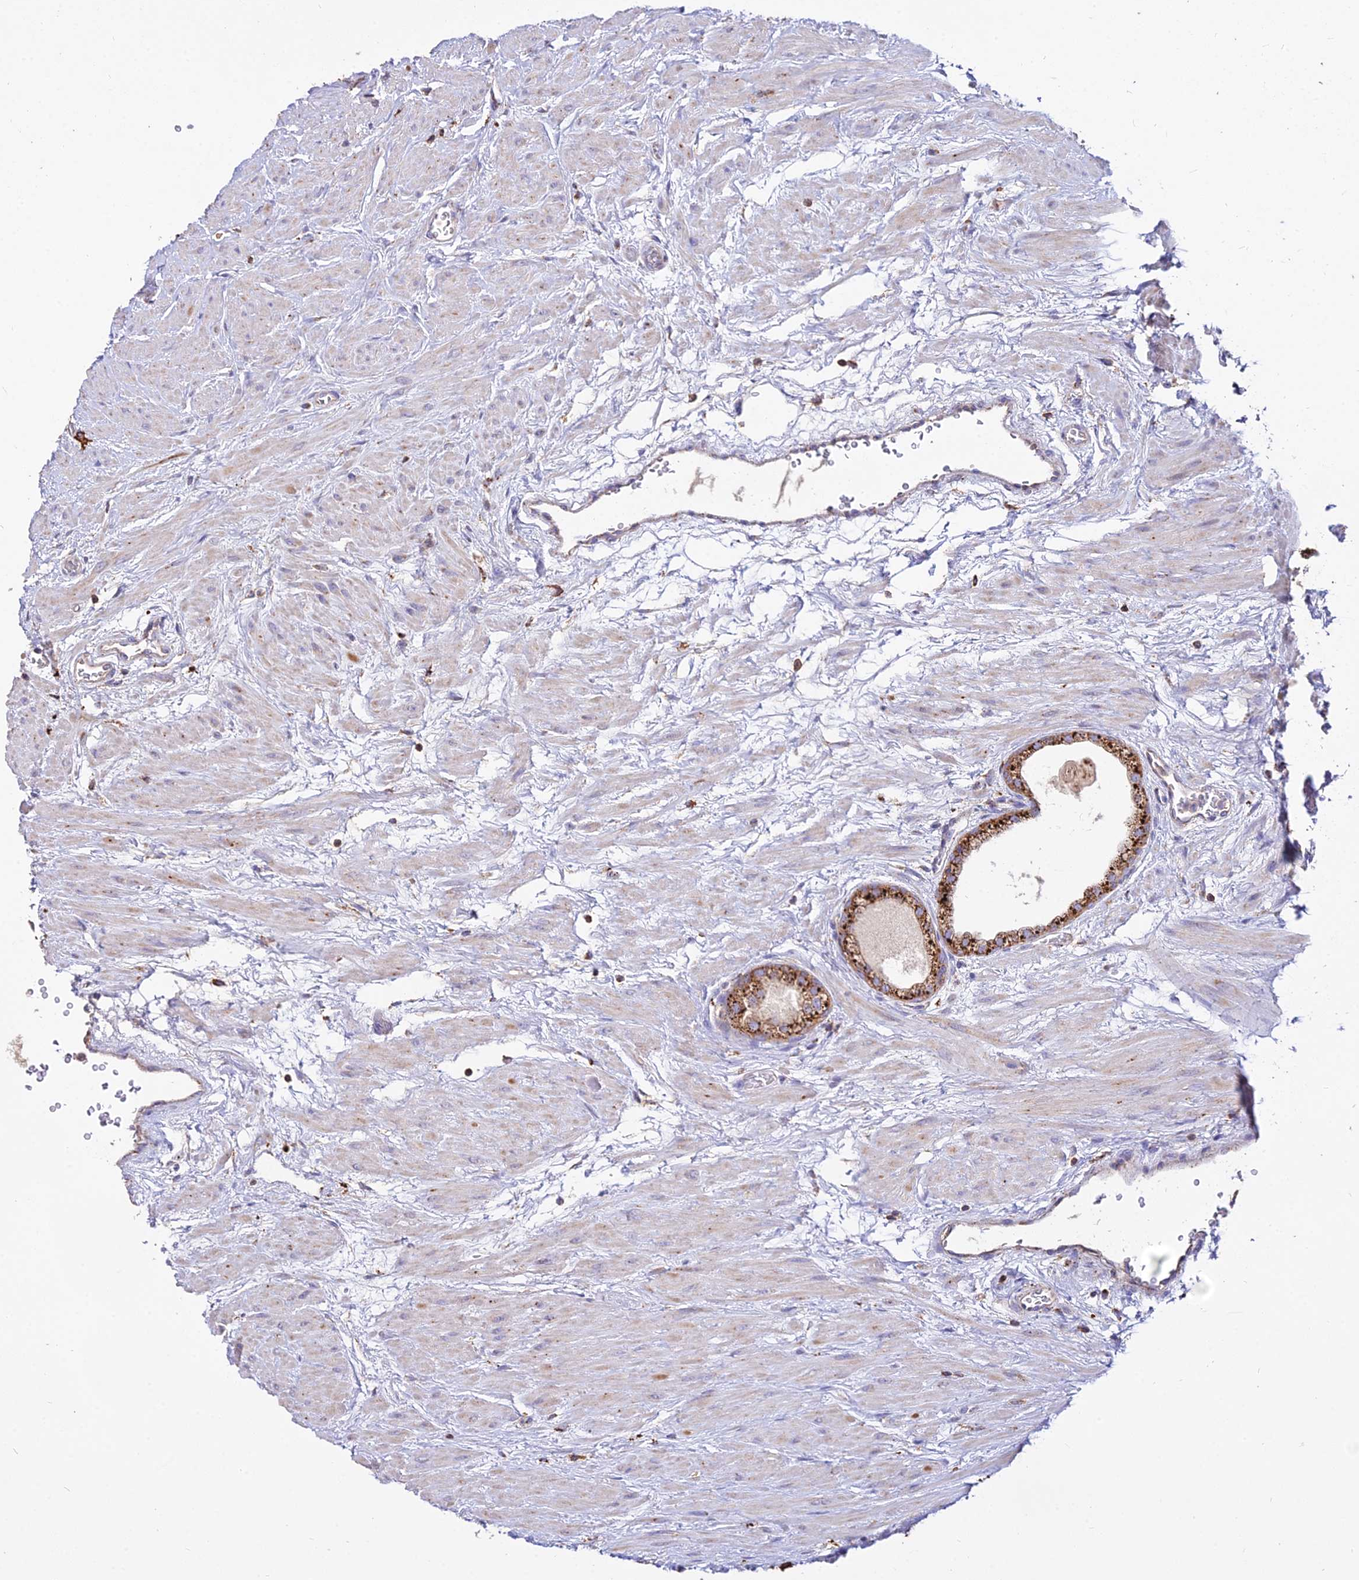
{"staining": {"intensity": "strong", "quantity": ">75%", "location": "cytoplasmic/membranous"}, "tissue": "prostate", "cell_type": "Glandular cells", "image_type": "normal", "snomed": [{"axis": "morphology", "description": "Normal tissue, NOS"}, {"axis": "topography", "description": "Prostate"}], "caption": "Prostate stained for a protein reveals strong cytoplasmic/membranous positivity in glandular cells.", "gene": "PNLIPRP3", "patient": {"sex": "male", "age": 48}}